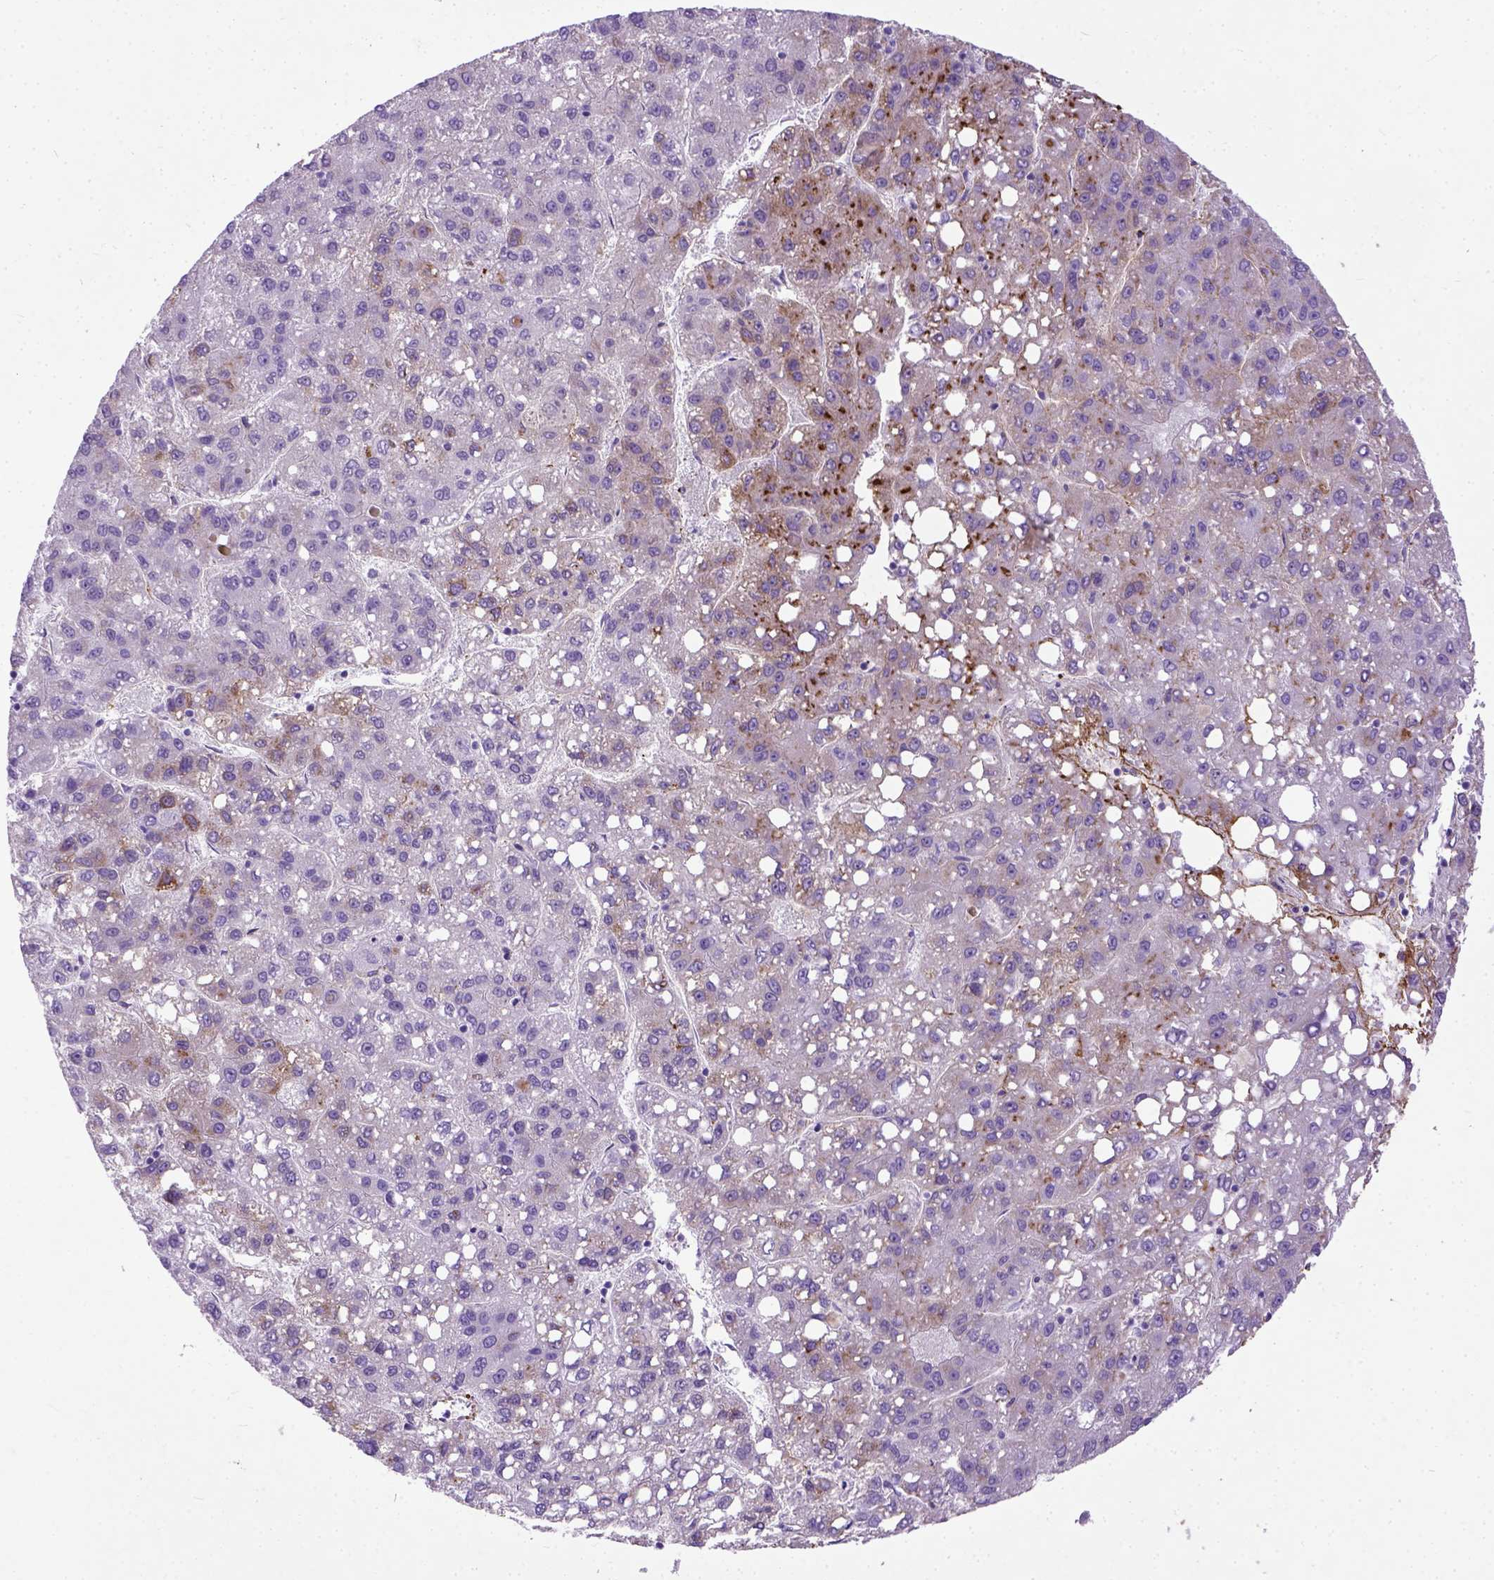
{"staining": {"intensity": "moderate", "quantity": "<25%", "location": "cytoplasmic/membranous"}, "tissue": "liver cancer", "cell_type": "Tumor cells", "image_type": "cancer", "snomed": [{"axis": "morphology", "description": "Carcinoma, Hepatocellular, NOS"}, {"axis": "topography", "description": "Liver"}], "caption": "Liver hepatocellular carcinoma stained with a brown dye reveals moderate cytoplasmic/membranous positive staining in about <25% of tumor cells.", "gene": "ADAMTS8", "patient": {"sex": "female", "age": 82}}